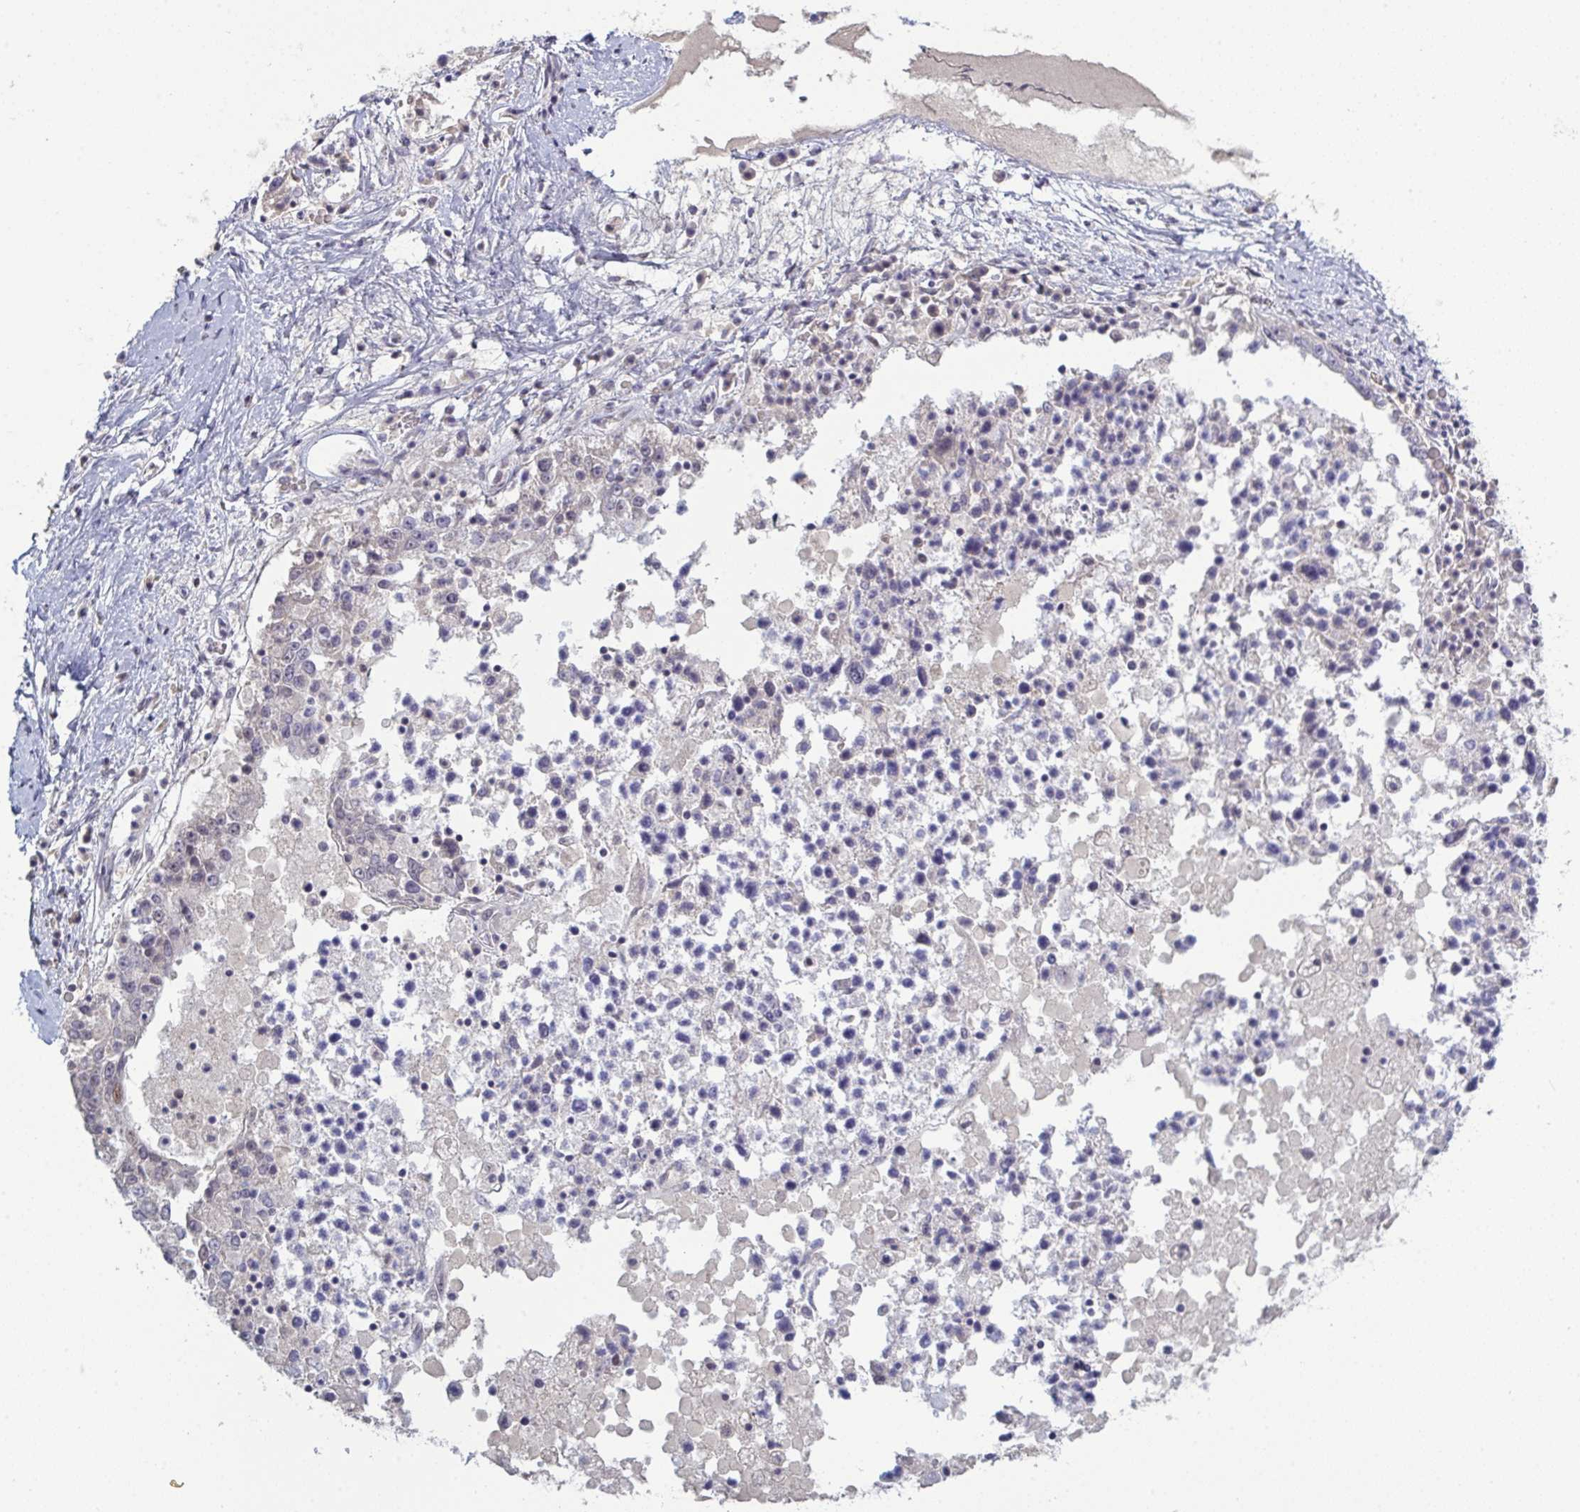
{"staining": {"intensity": "negative", "quantity": "none", "location": "none"}, "tissue": "ovarian cancer", "cell_type": "Tumor cells", "image_type": "cancer", "snomed": [{"axis": "morphology", "description": "Carcinoma, endometroid"}, {"axis": "topography", "description": "Ovary"}], "caption": "Immunohistochemistry of human ovarian cancer demonstrates no expression in tumor cells.", "gene": "ZNF784", "patient": {"sex": "female", "age": 62}}